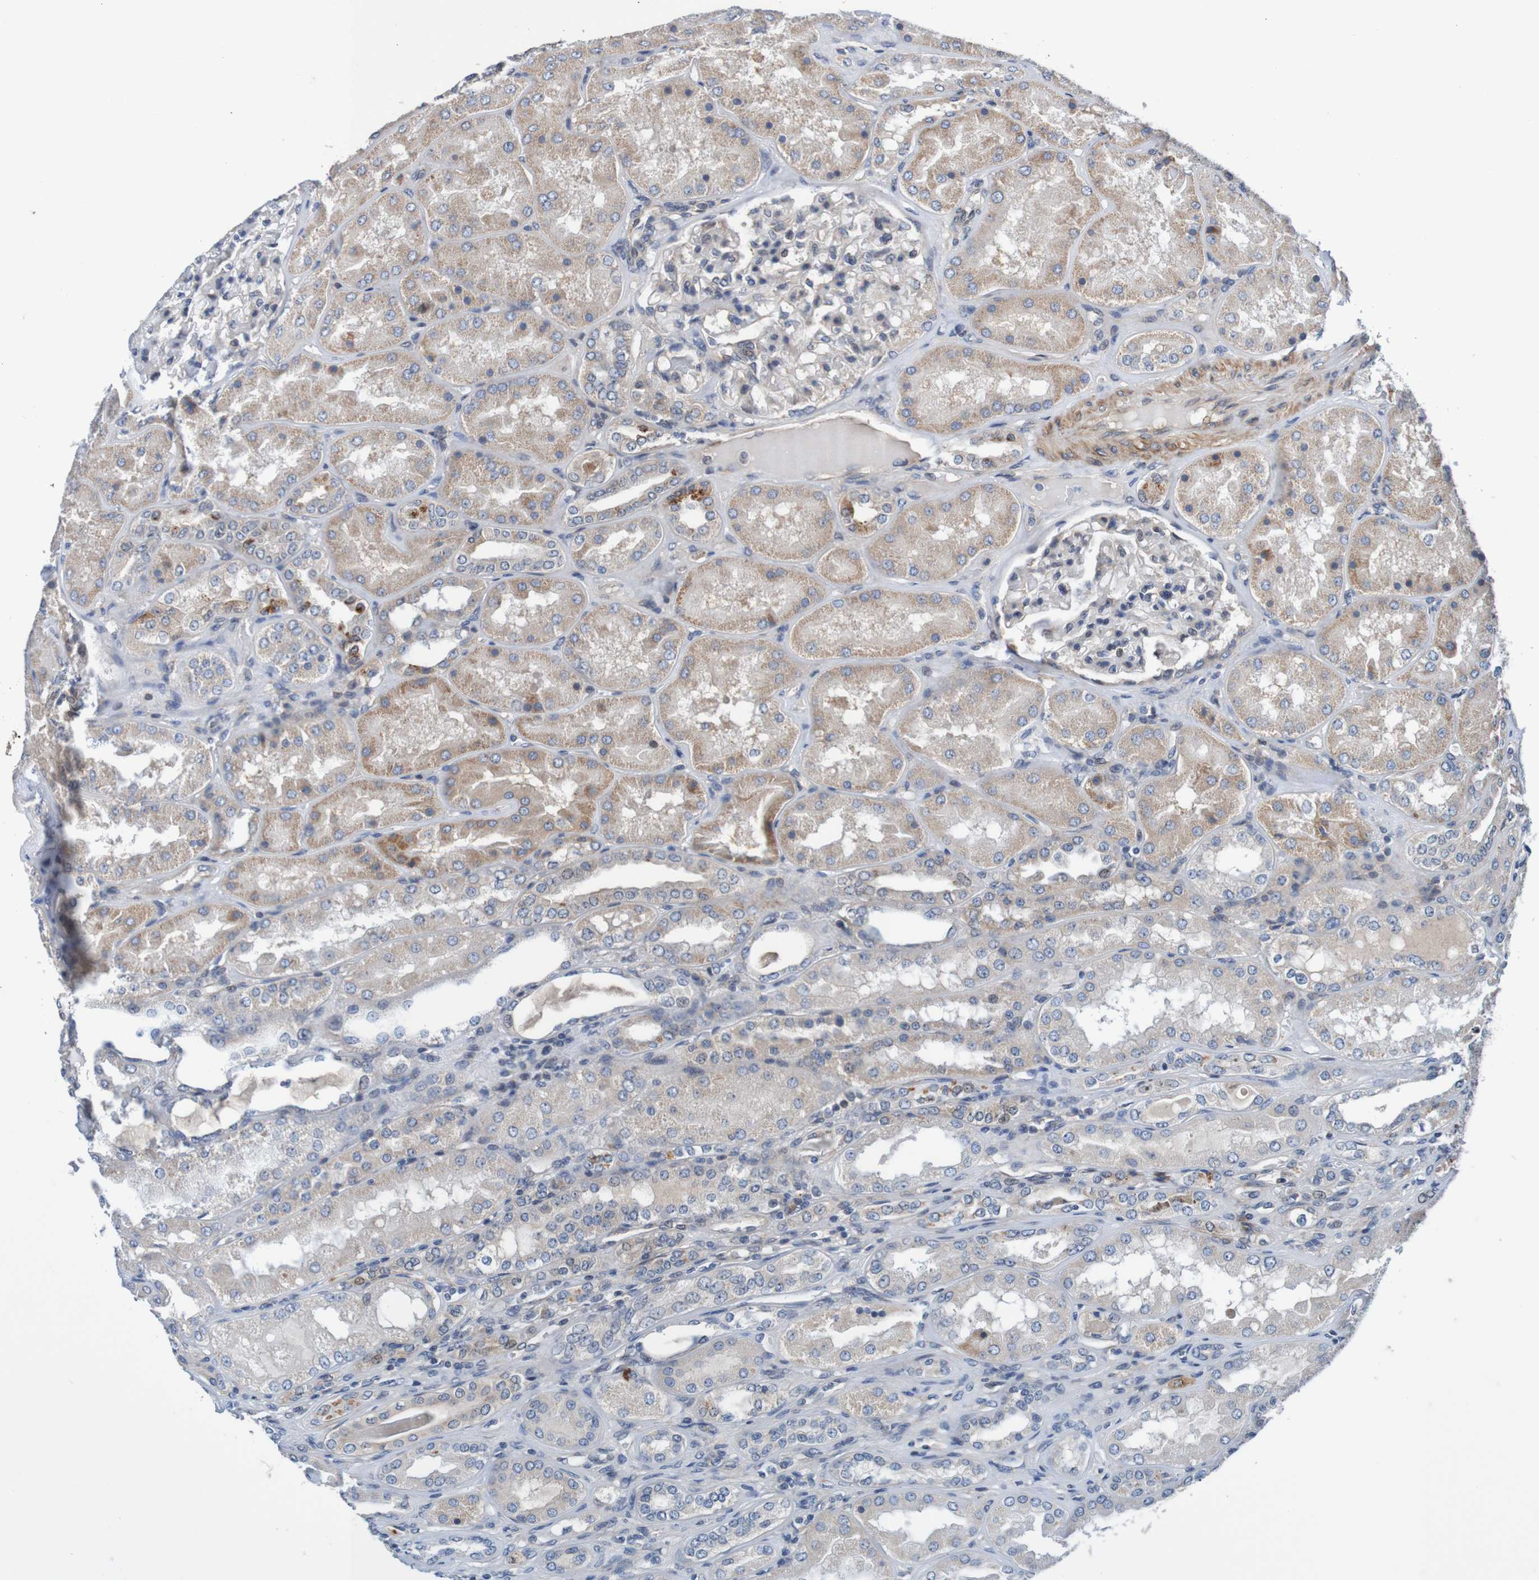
{"staining": {"intensity": "weak", "quantity": "<25%", "location": "nuclear"}, "tissue": "kidney", "cell_type": "Cells in glomeruli", "image_type": "normal", "snomed": [{"axis": "morphology", "description": "Normal tissue, NOS"}, {"axis": "topography", "description": "Kidney"}], "caption": "The histopathology image reveals no significant staining in cells in glomeruli of kidney. (Brightfield microscopy of DAB (3,3'-diaminobenzidine) immunohistochemistry (IHC) at high magnification).", "gene": "CPED1", "patient": {"sex": "female", "age": 56}}